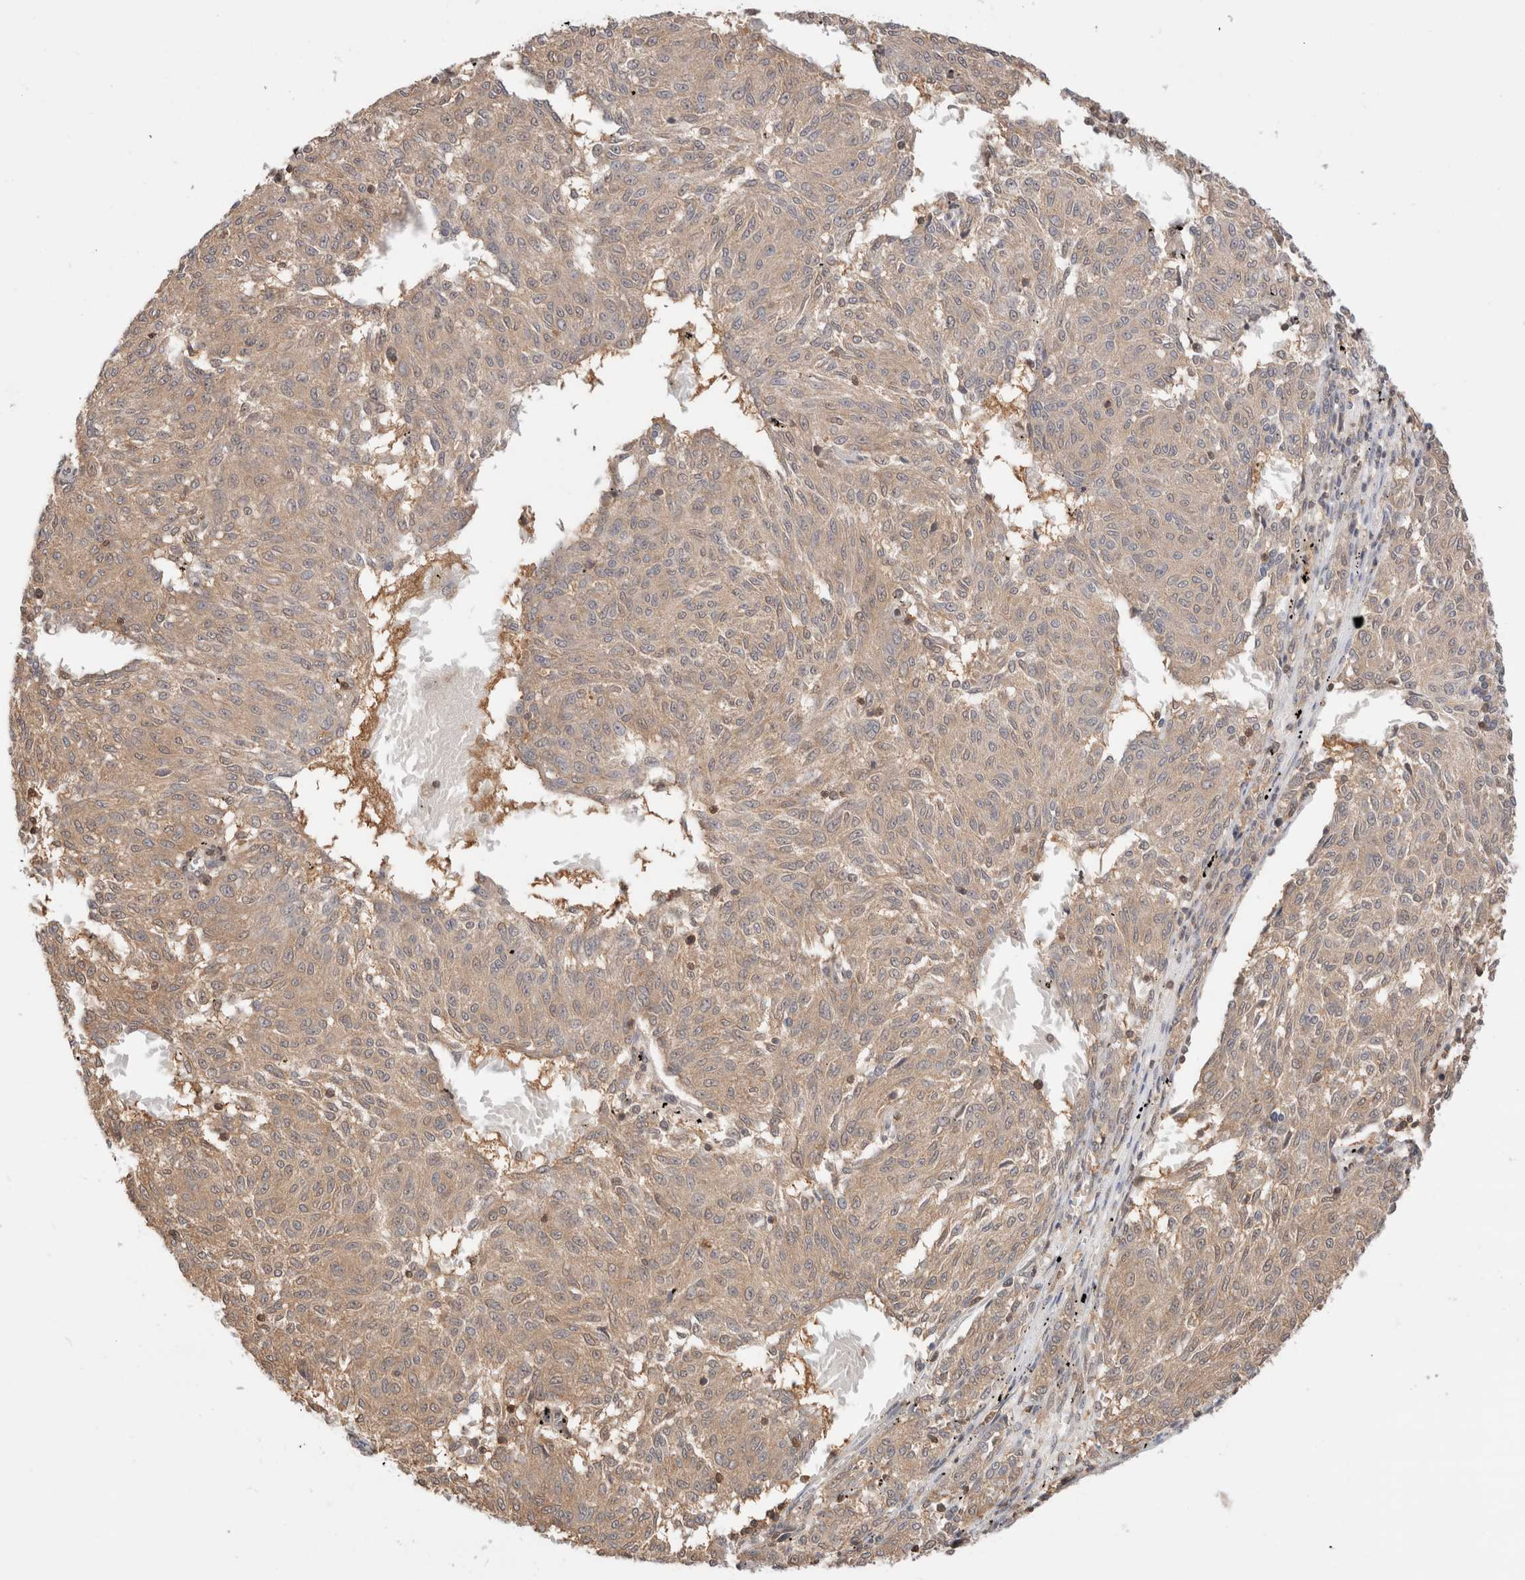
{"staining": {"intensity": "weak", "quantity": ">75%", "location": "cytoplasmic/membranous"}, "tissue": "melanoma", "cell_type": "Tumor cells", "image_type": "cancer", "snomed": [{"axis": "morphology", "description": "Malignant melanoma, NOS"}, {"axis": "topography", "description": "Skin"}], "caption": "Melanoma tissue exhibits weak cytoplasmic/membranous positivity in approximately >75% of tumor cells, visualized by immunohistochemistry. Nuclei are stained in blue.", "gene": "C17orf97", "patient": {"sex": "female", "age": 72}}